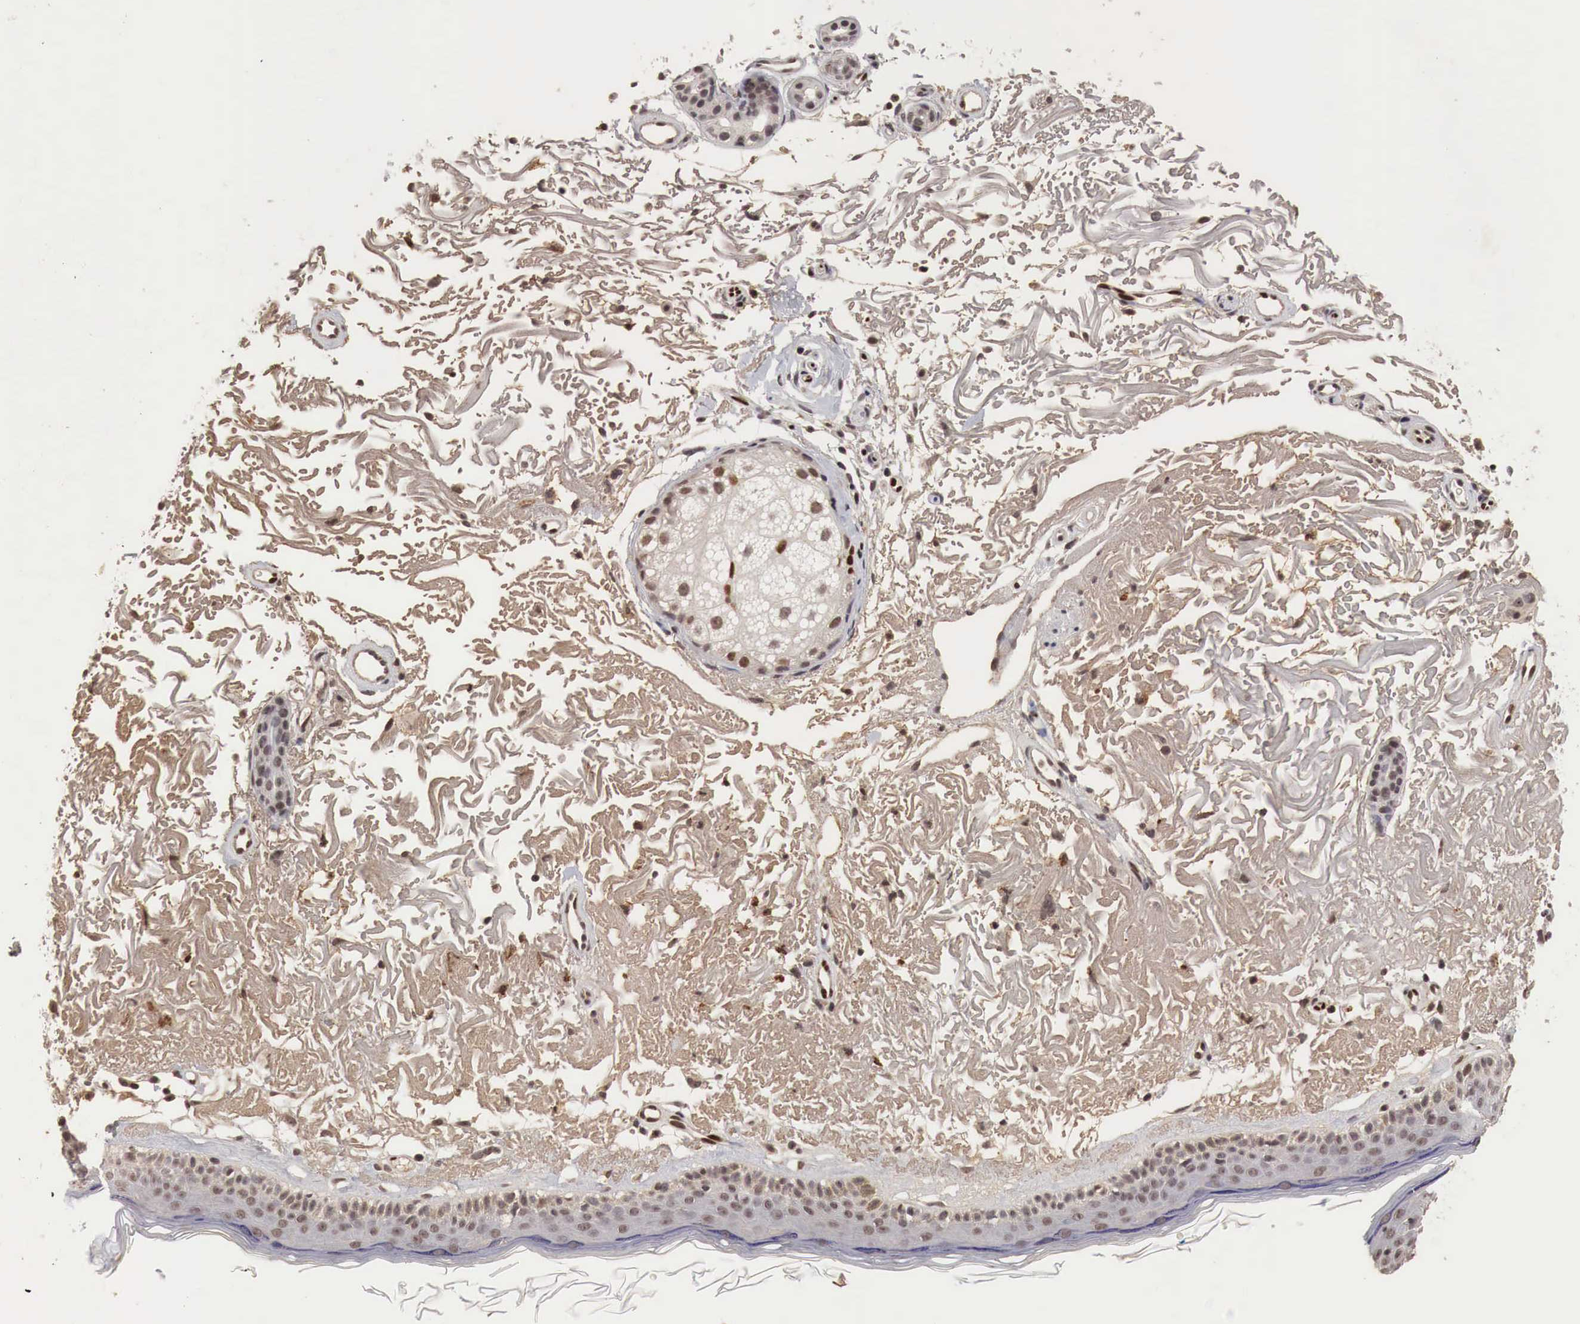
{"staining": {"intensity": "moderate", "quantity": ">75%", "location": "nuclear"}, "tissue": "skin", "cell_type": "Fibroblasts", "image_type": "normal", "snomed": [{"axis": "morphology", "description": "Normal tissue, NOS"}, {"axis": "topography", "description": "Skin"}], "caption": "Immunohistochemical staining of benign skin demonstrates >75% levels of moderate nuclear protein positivity in about >75% of fibroblasts. The staining was performed using DAB (3,3'-diaminobenzidine) to visualize the protein expression in brown, while the nuclei were stained in blue with hematoxylin (Magnification: 20x).", "gene": "DACH2", "patient": {"sex": "female", "age": 90}}